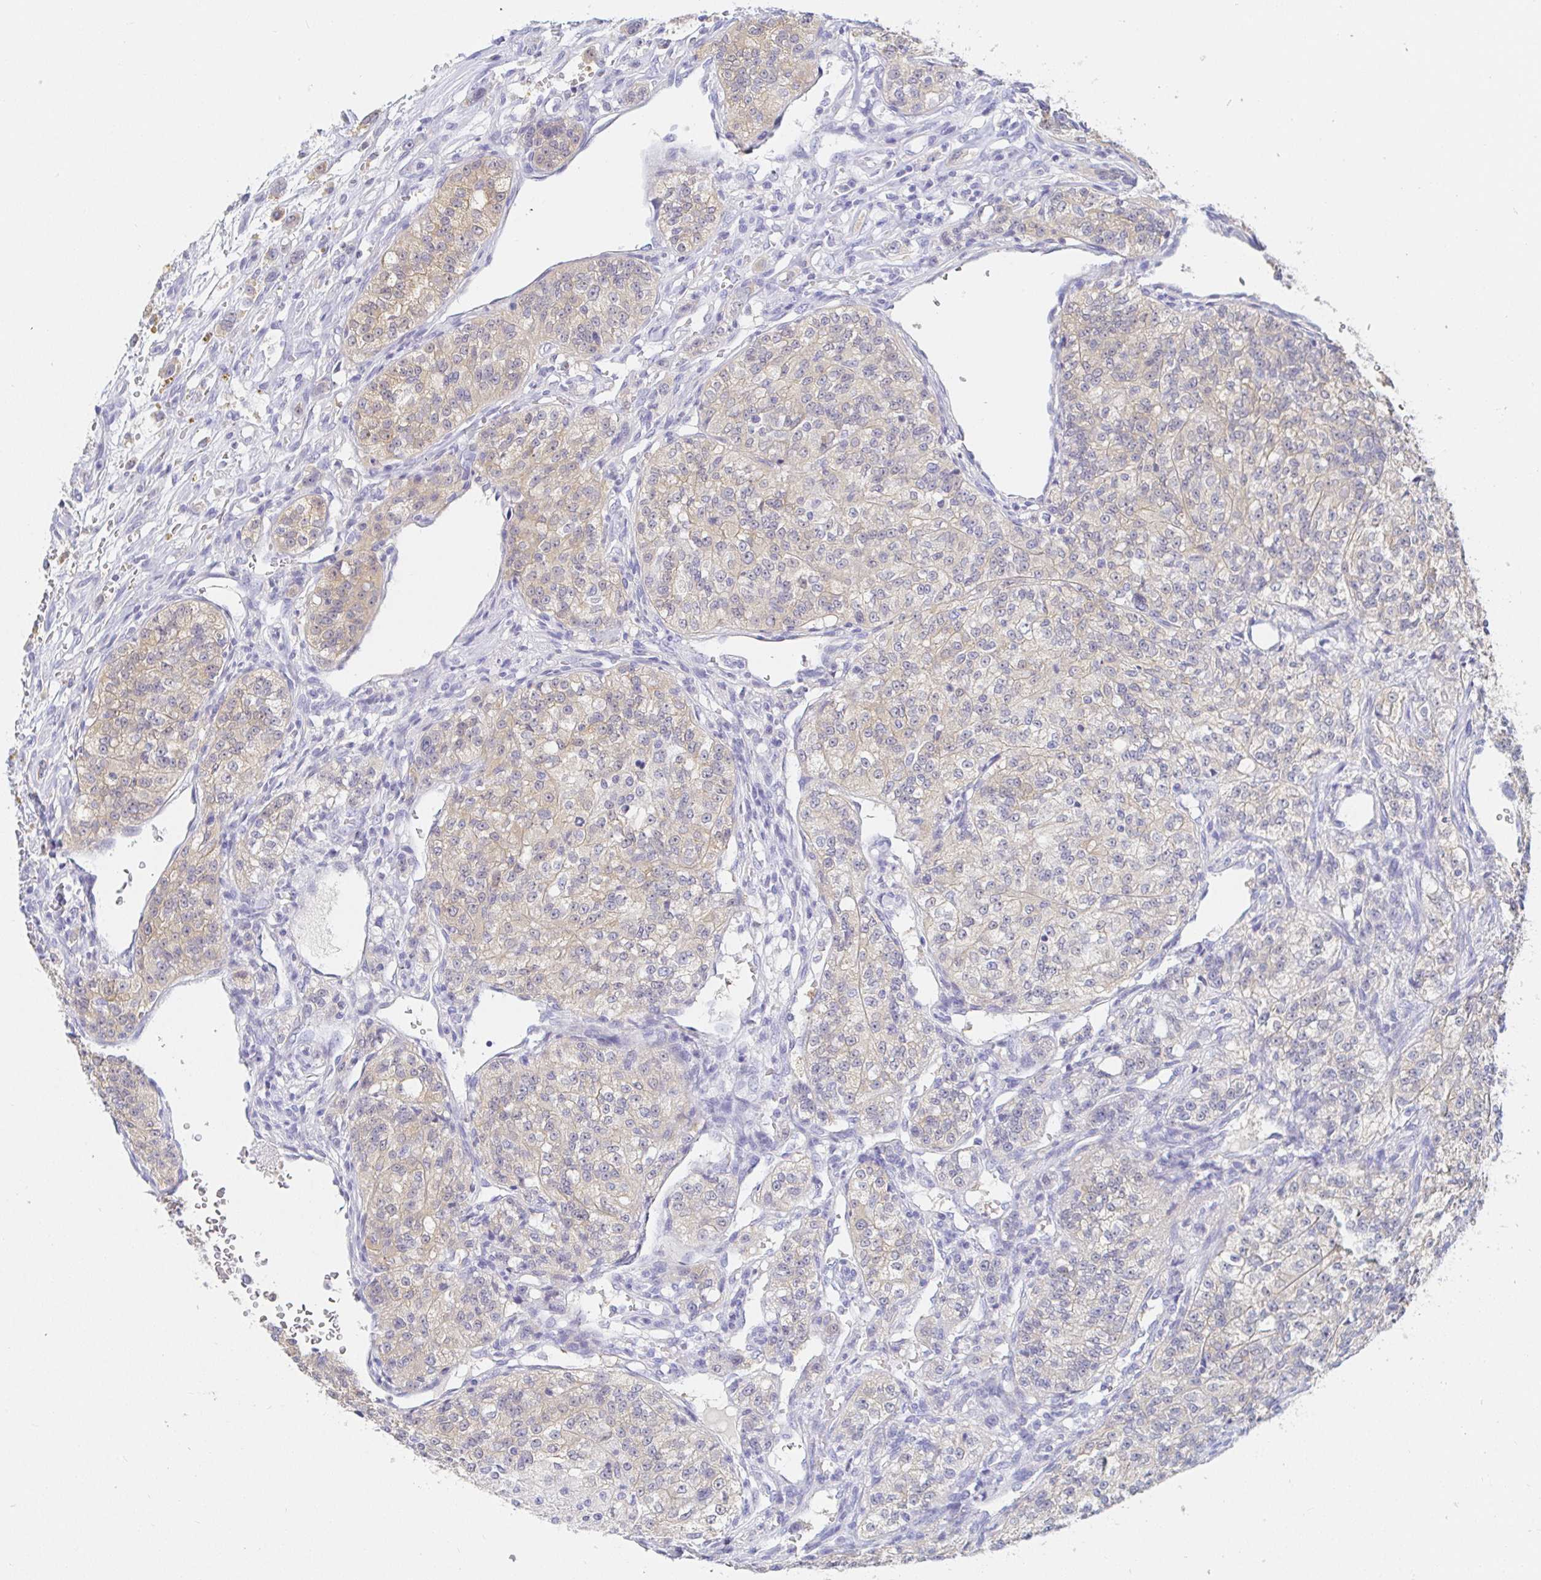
{"staining": {"intensity": "weak", "quantity": "25%-75%", "location": "cytoplasmic/membranous"}, "tissue": "renal cancer", "cell_type": "Tumor cells", "image_type": "cancer", "snomed": [{"axis": "morphology", "description": "Adenocarcinoma, NOS"}, {"axis": "topography", "description": "Kidney"}], "caption": "The histopathology image exhibits immunohistochemical staining of renal adenocarcinoma. There is weak cytoplasmic/membranous positivity is identified in about 25%-75% of tumor cells.", "gene": "PDE6B", "patient": {"sex": "female", "age": 63}}